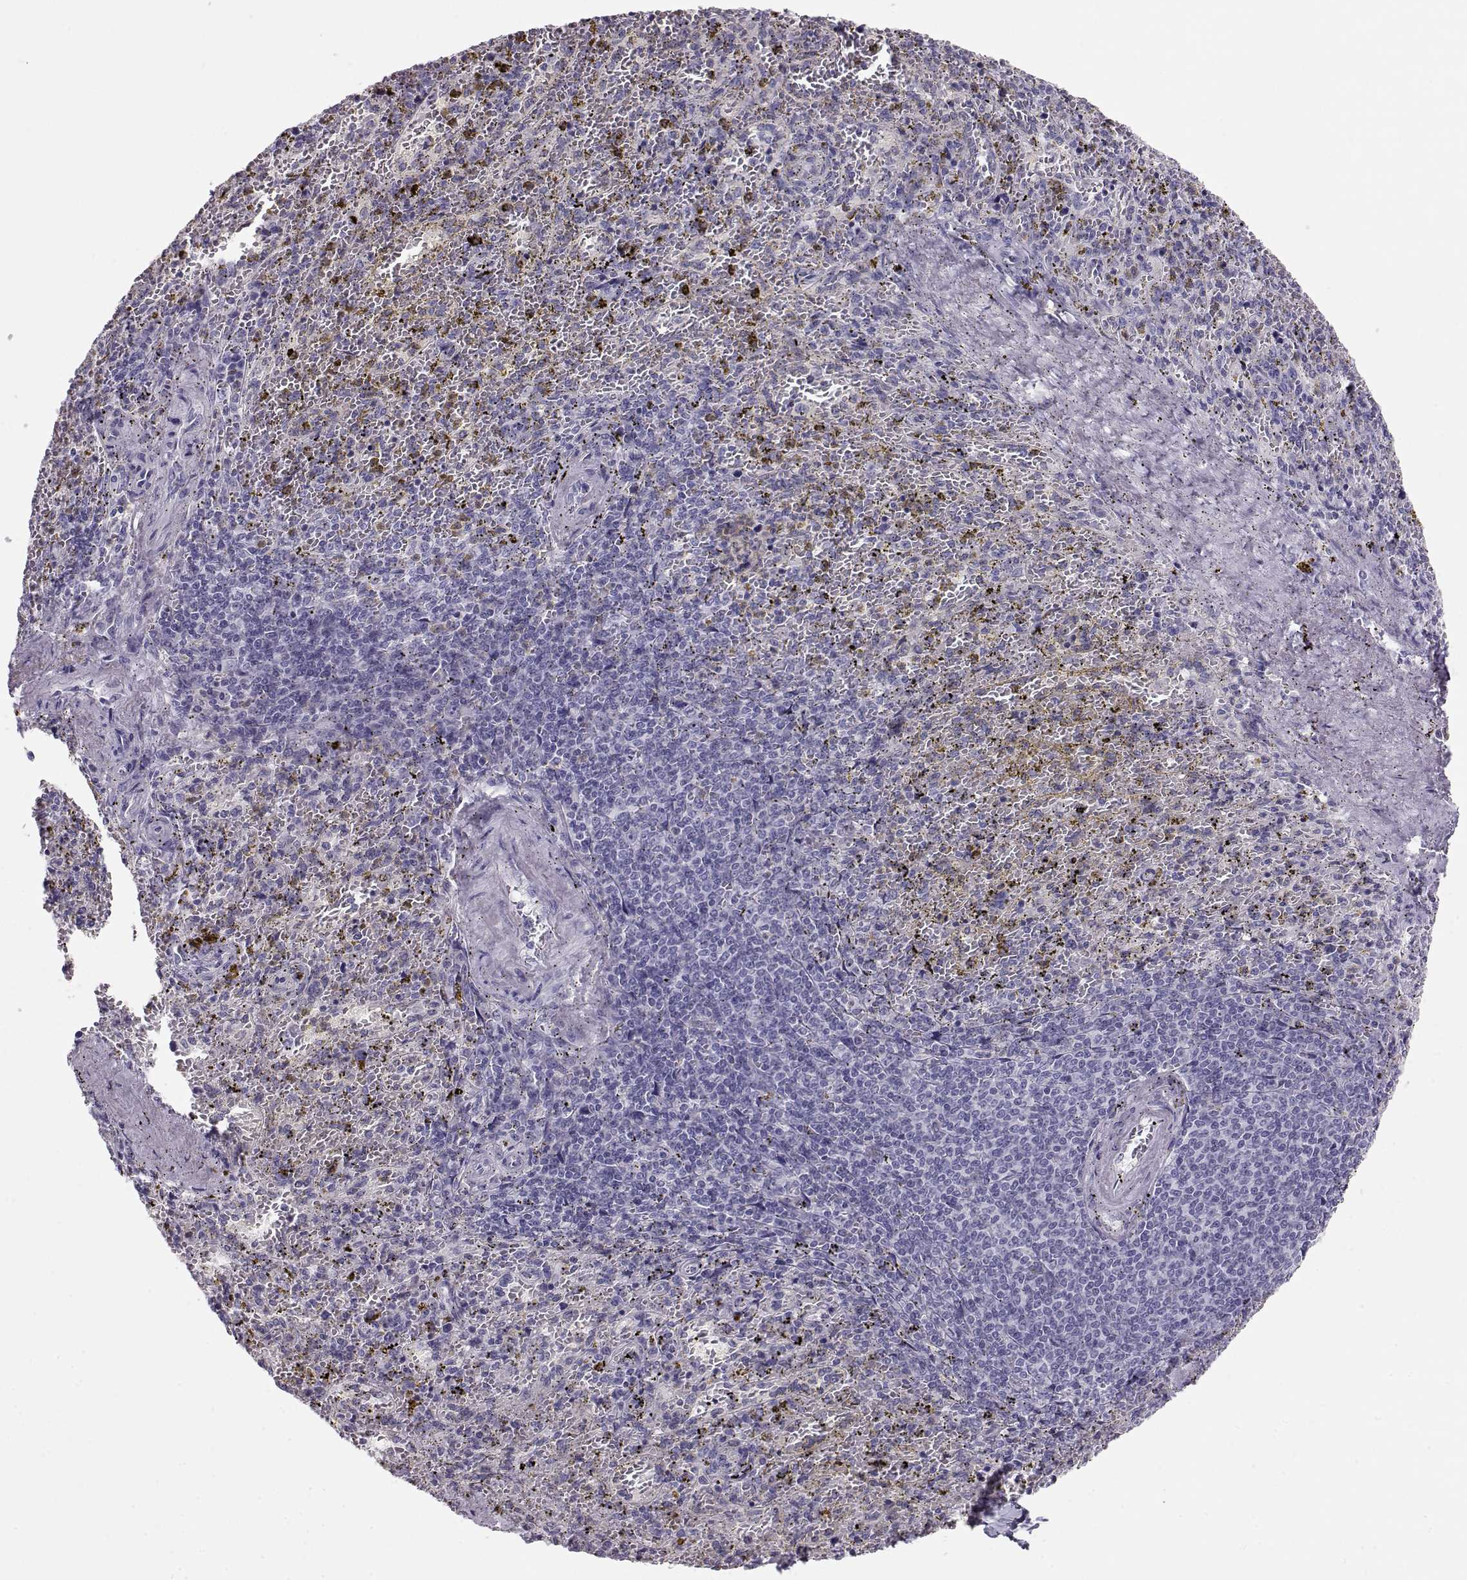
{"staining": {"intensity": "negative", "quantity": "none", "location": "none"}, "tissue": "spleen", "cell_type": "Cells in red pulp", "image_type": "normal", "snomed": [{"axis": "morphology", "description": "Normal tissue, NOS"}, {"axis": "topography", "description": "Spleen"}], "caption": "This is a micrograph of immunohistochemistry staining of benign spleen, which shows no staining in cells in red pulp.", "gene": "GPR26", "patient": {"sex": "female", "age": 50}}